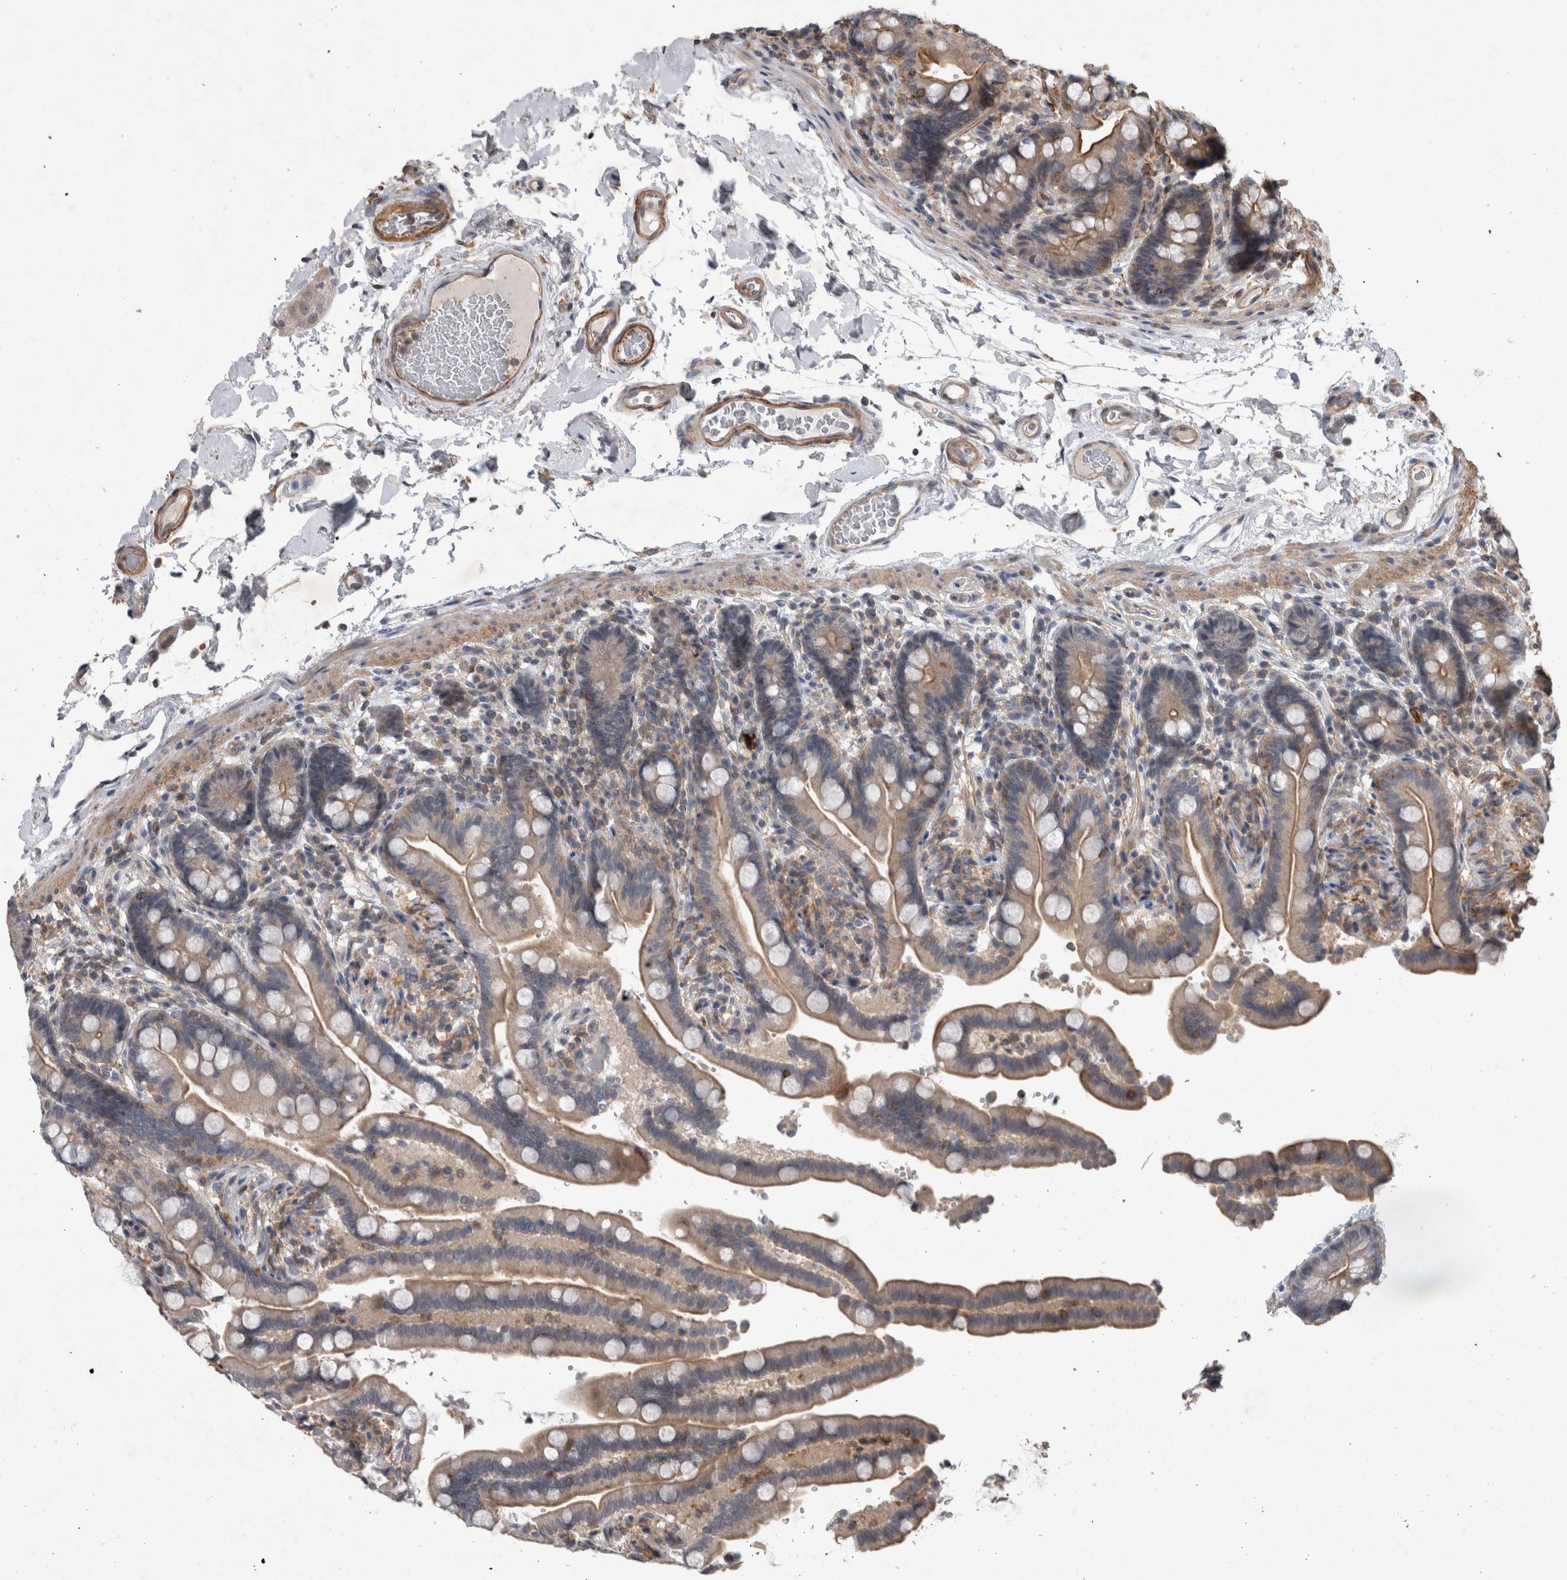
{"staining": {"intensity": "negative", "quantity": "none", "location": "none"}, "tissue": "colon", "cell_type": "Endothelial cells", "image_type": "normal", "snomed": [{"axis": "morphology", "description": "Normal tissue, NOS"}, {"axis": "topography", "description": "Smooth muscle"}, {"axis": "topography", "description": "Colon"}], "caption": "A histopathology image of human colon is negative for staining in endothelial cells.", "gene": "SPATA48", "patient": {"sex": "male", "age": 73}}